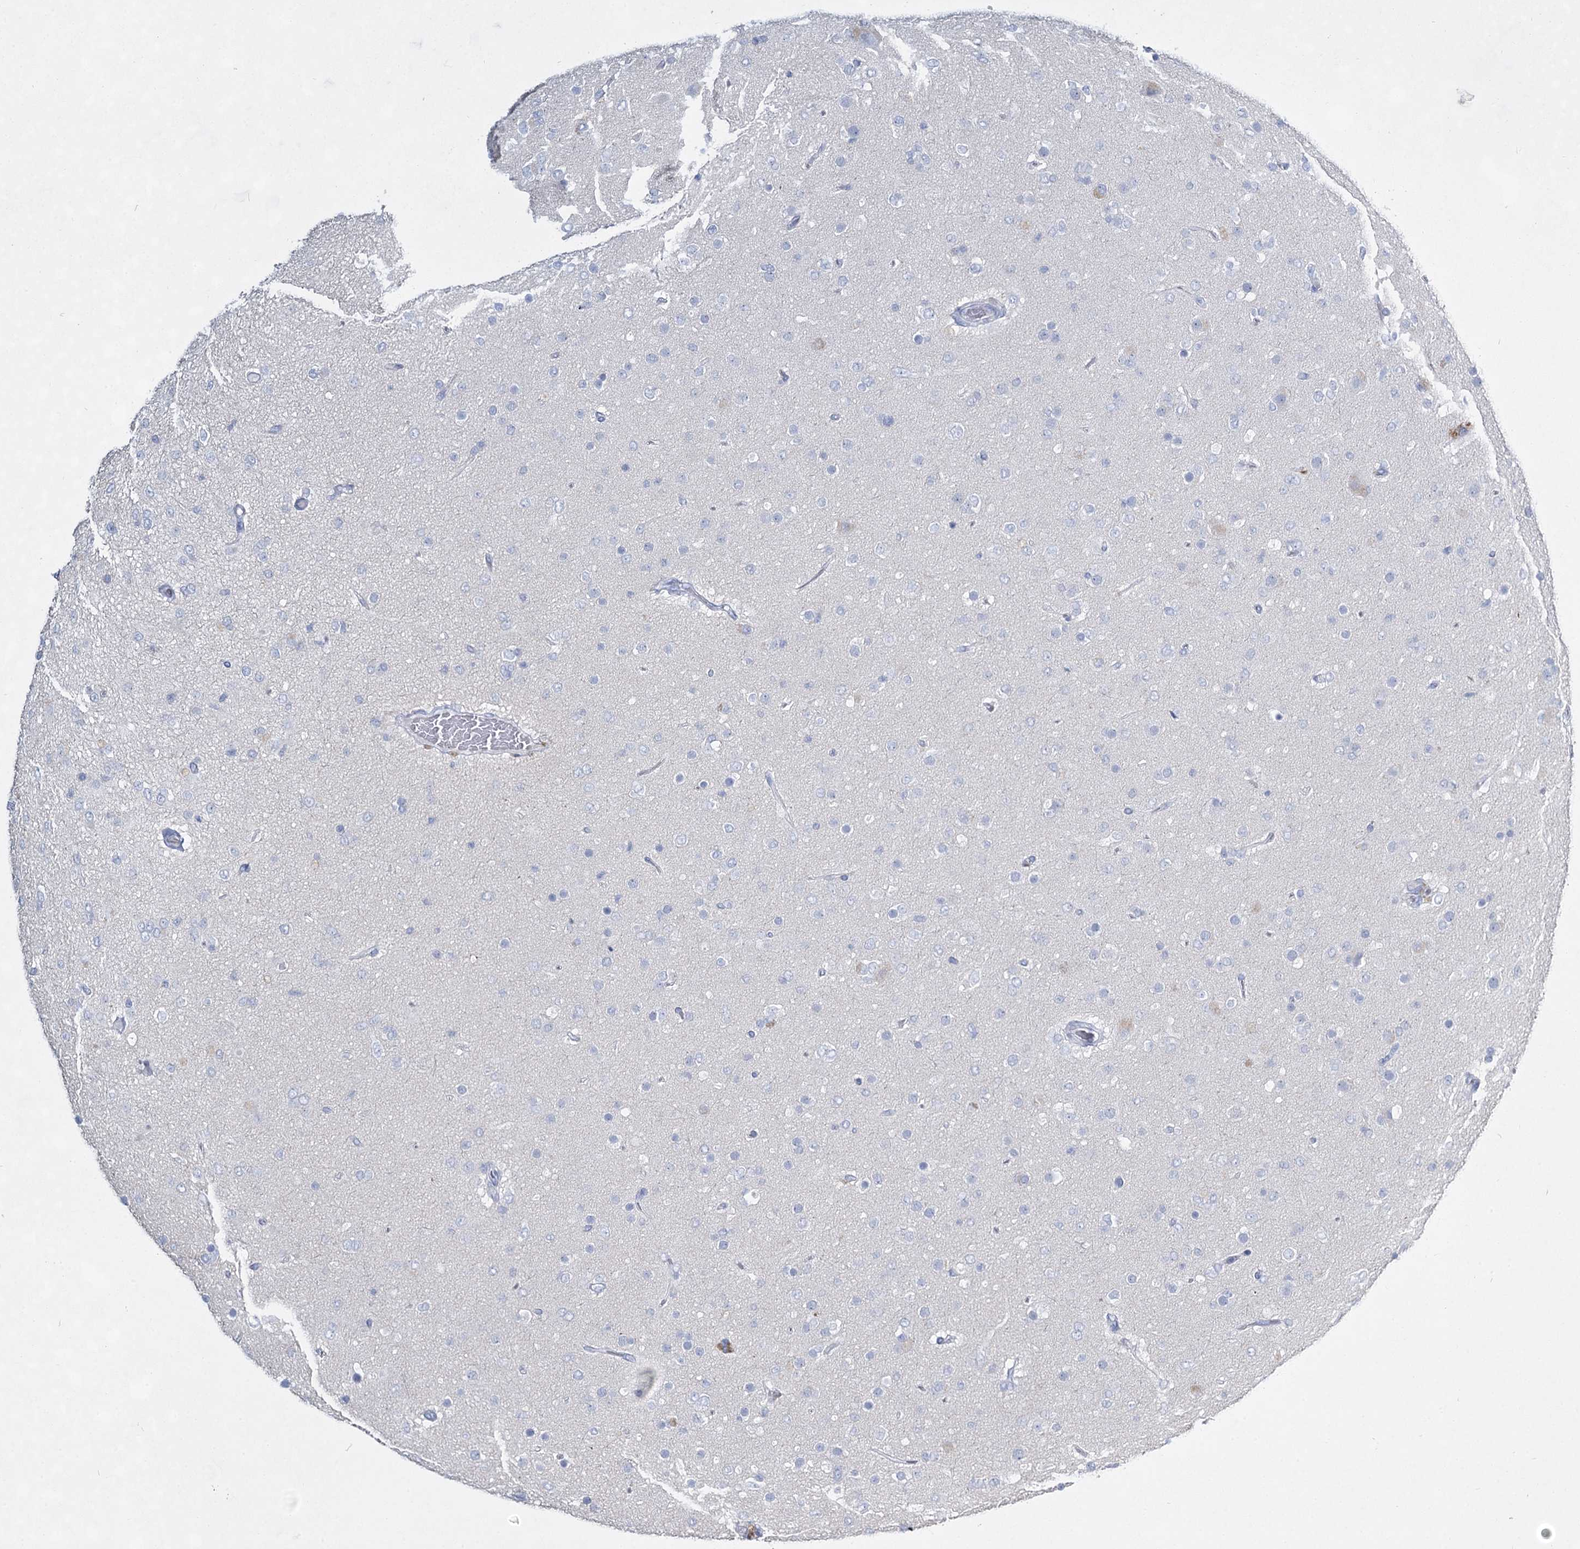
{"staining": {"intensity": "negative", "quantity": "none", "location": "none"}, "tissue": "glioma", "cell_type": "Tumor cells", "image_type": "cancer", "snomed": [{"axis": "morphology", "description": "Glioma, malignant, Low grade"}, {"axis": "topography", "description": "Brain"}], "caption": "An image of human glioma is negative for staining in tumor cells. (Immunohistochemistry (ihc), brightfield microscopy, high magnification).", "gene": "SLC17A2", "patient": {"sex": "male", "age": 65}}